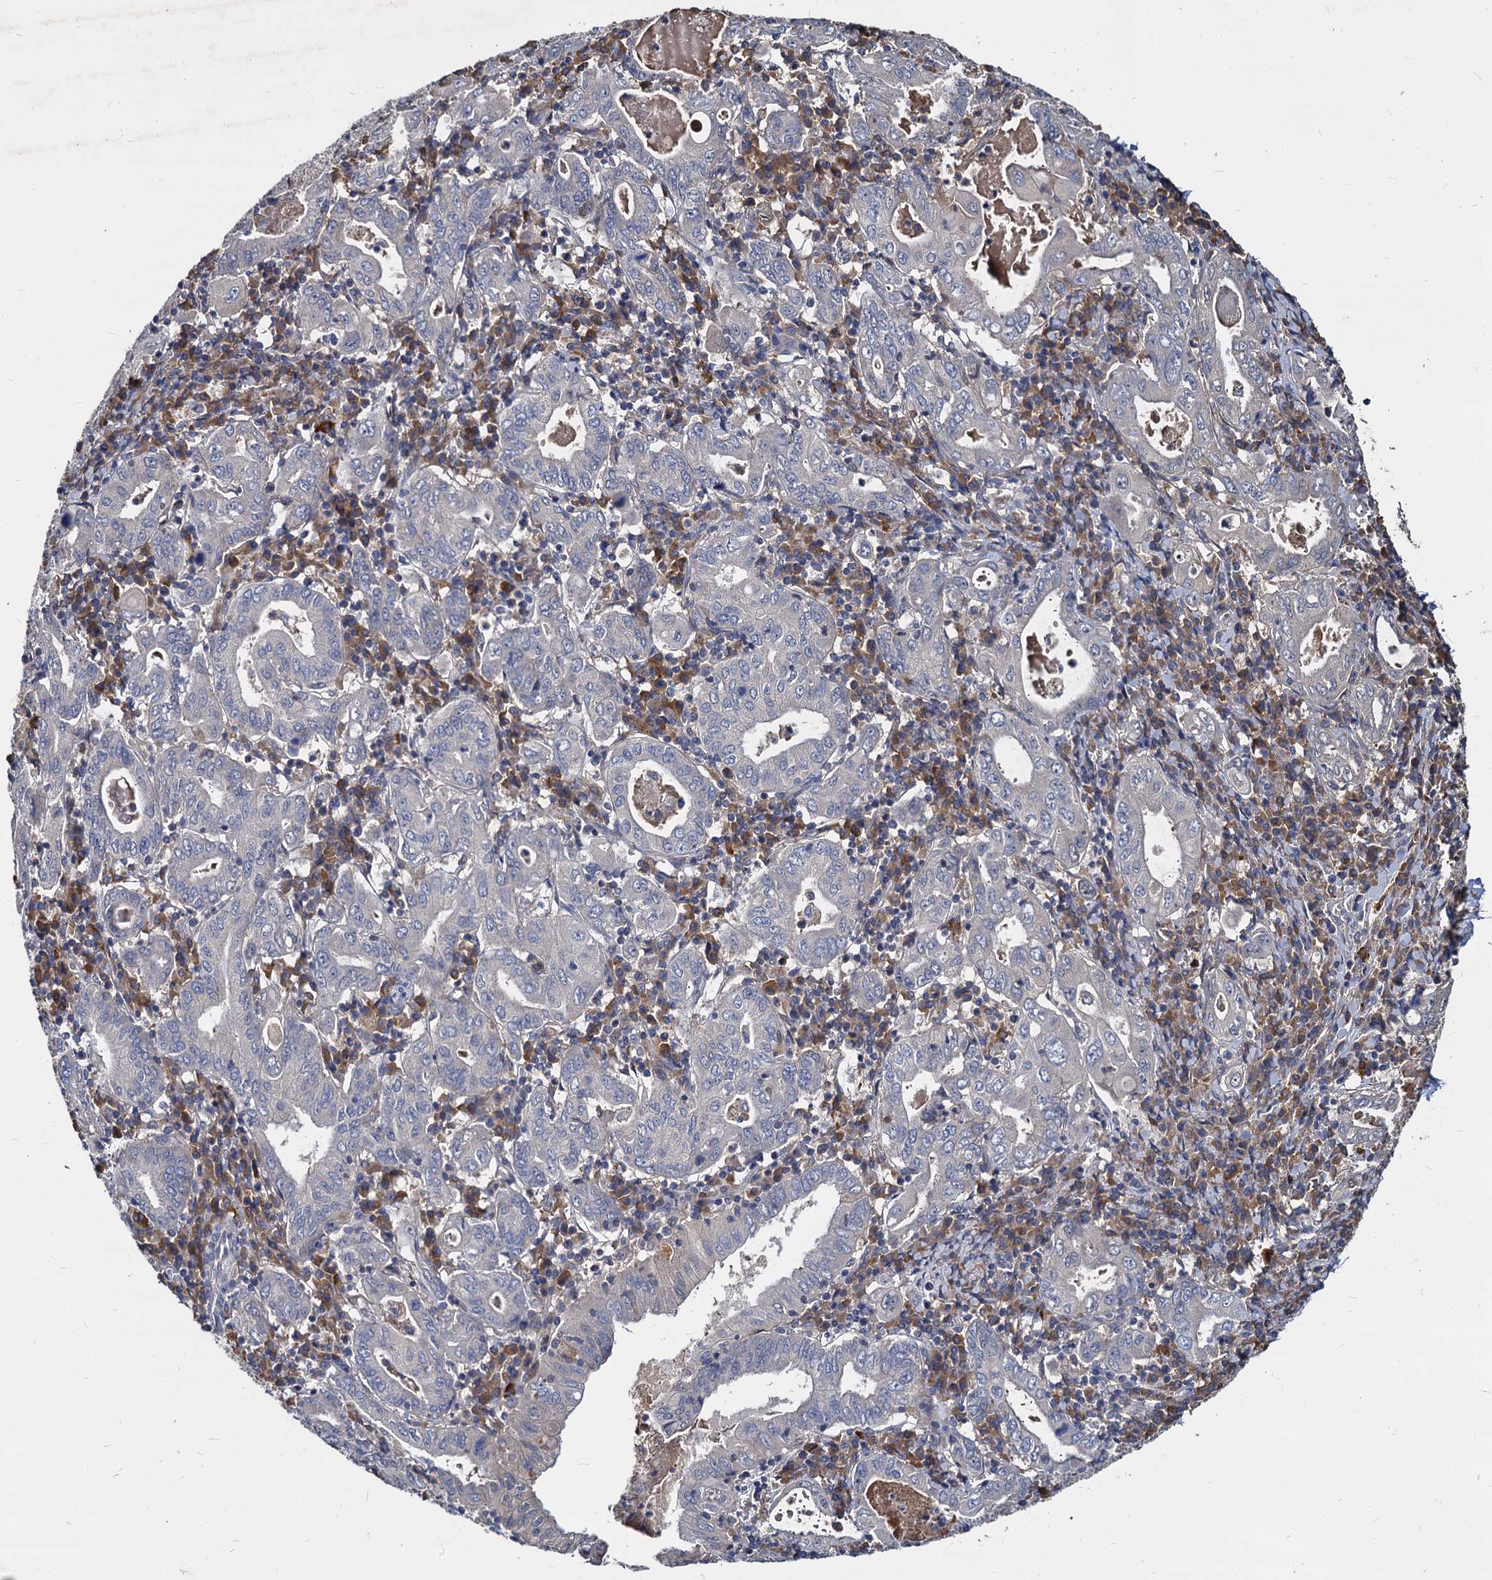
{"staining": {"intensity": "negative", "quantity": "none", "location": "none"}, "tissue": "stomach cancer", "cell_type": "Tumor cells", "image_type": "cancer", "snomed": [{"axis": "morphology", "description": "Normal tissue, NOS"}, {"axis": "morphology", "description": "Adenocarcinoma, NOS"}, {"axis": "topography", "description": "Esophagus"}, {"axis": "topography", "description": "Stomach, upper"}, {"axis": "topography", "description": "Peripheral nerve tissue"}], "caption": "DAB immunohistochemical staining of stomach adenocarcinoma demonstrates no significant staining in tumor cells. (DAB (3,3'-diaminobenzidine) IHC with hematoxylin counter stain).", "gene": "CCDC184", "patient": {"sex": "male", "age": 62}}